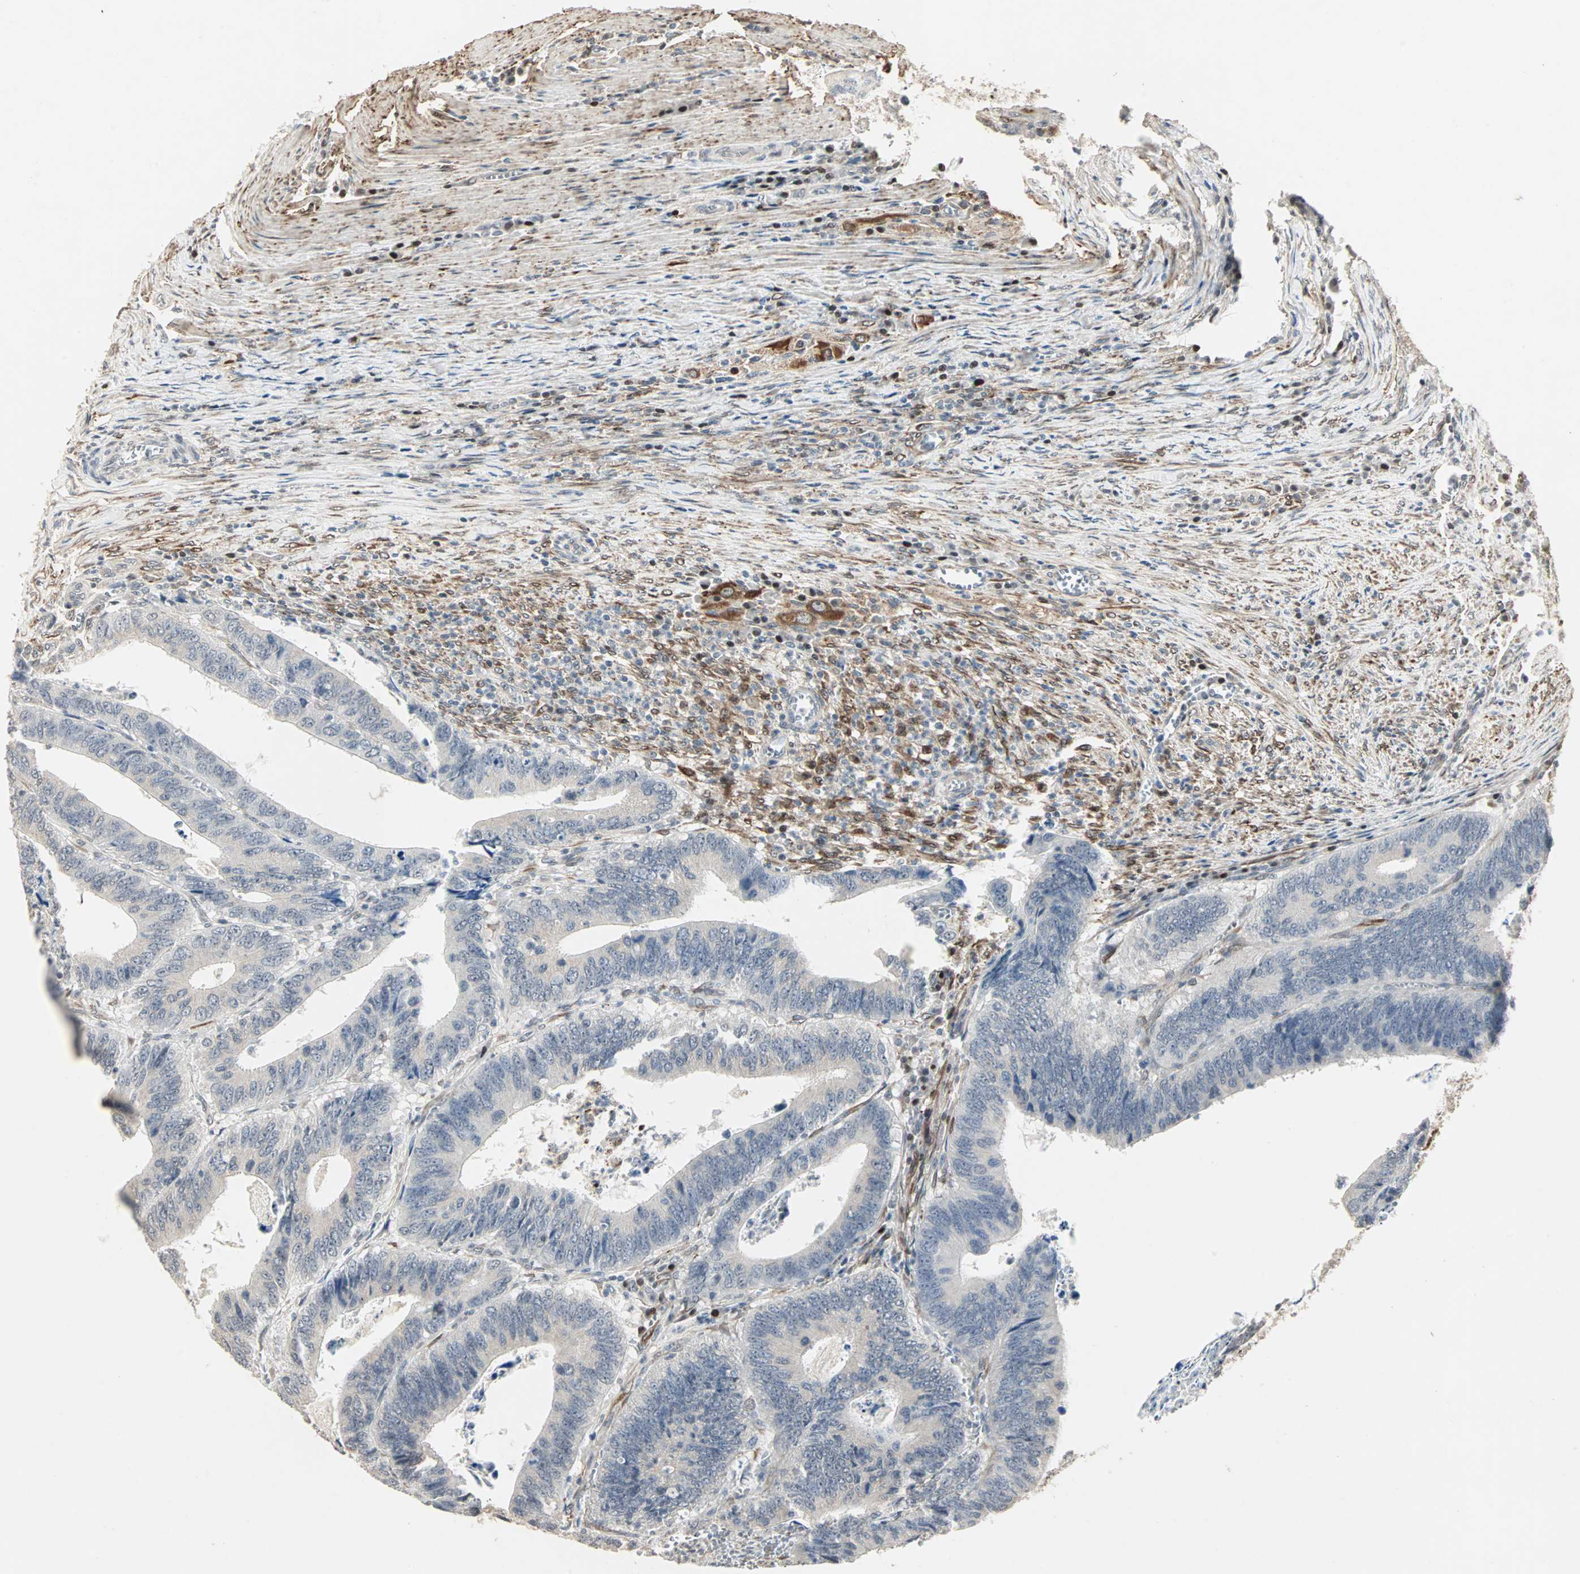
{"staining": {"intensity": "negative", "quantity": "none", "location": "none"}, "tissue": "colorectal cancer", "cell_type": "Tumor cells", "image_type": "cancer", "snomed": [{"axis": "morphology", "description": "Adenocarcinoma, NOS"}, {"axis": "topography", "description": "Colon"}], "caption": "An immunohistochemistry photomicrograph of colorectal cancer (adenocarcinoma) is shown. There is no staining in tumor cells of colorectal cancer (adenocarcinoma). (DAB (3,3'-diaminobenzidine) IHC visualized using brightfield microscopy, high magnification).", "gene": "TRPV4", "patient": {"sex": "male", "age": 72}}